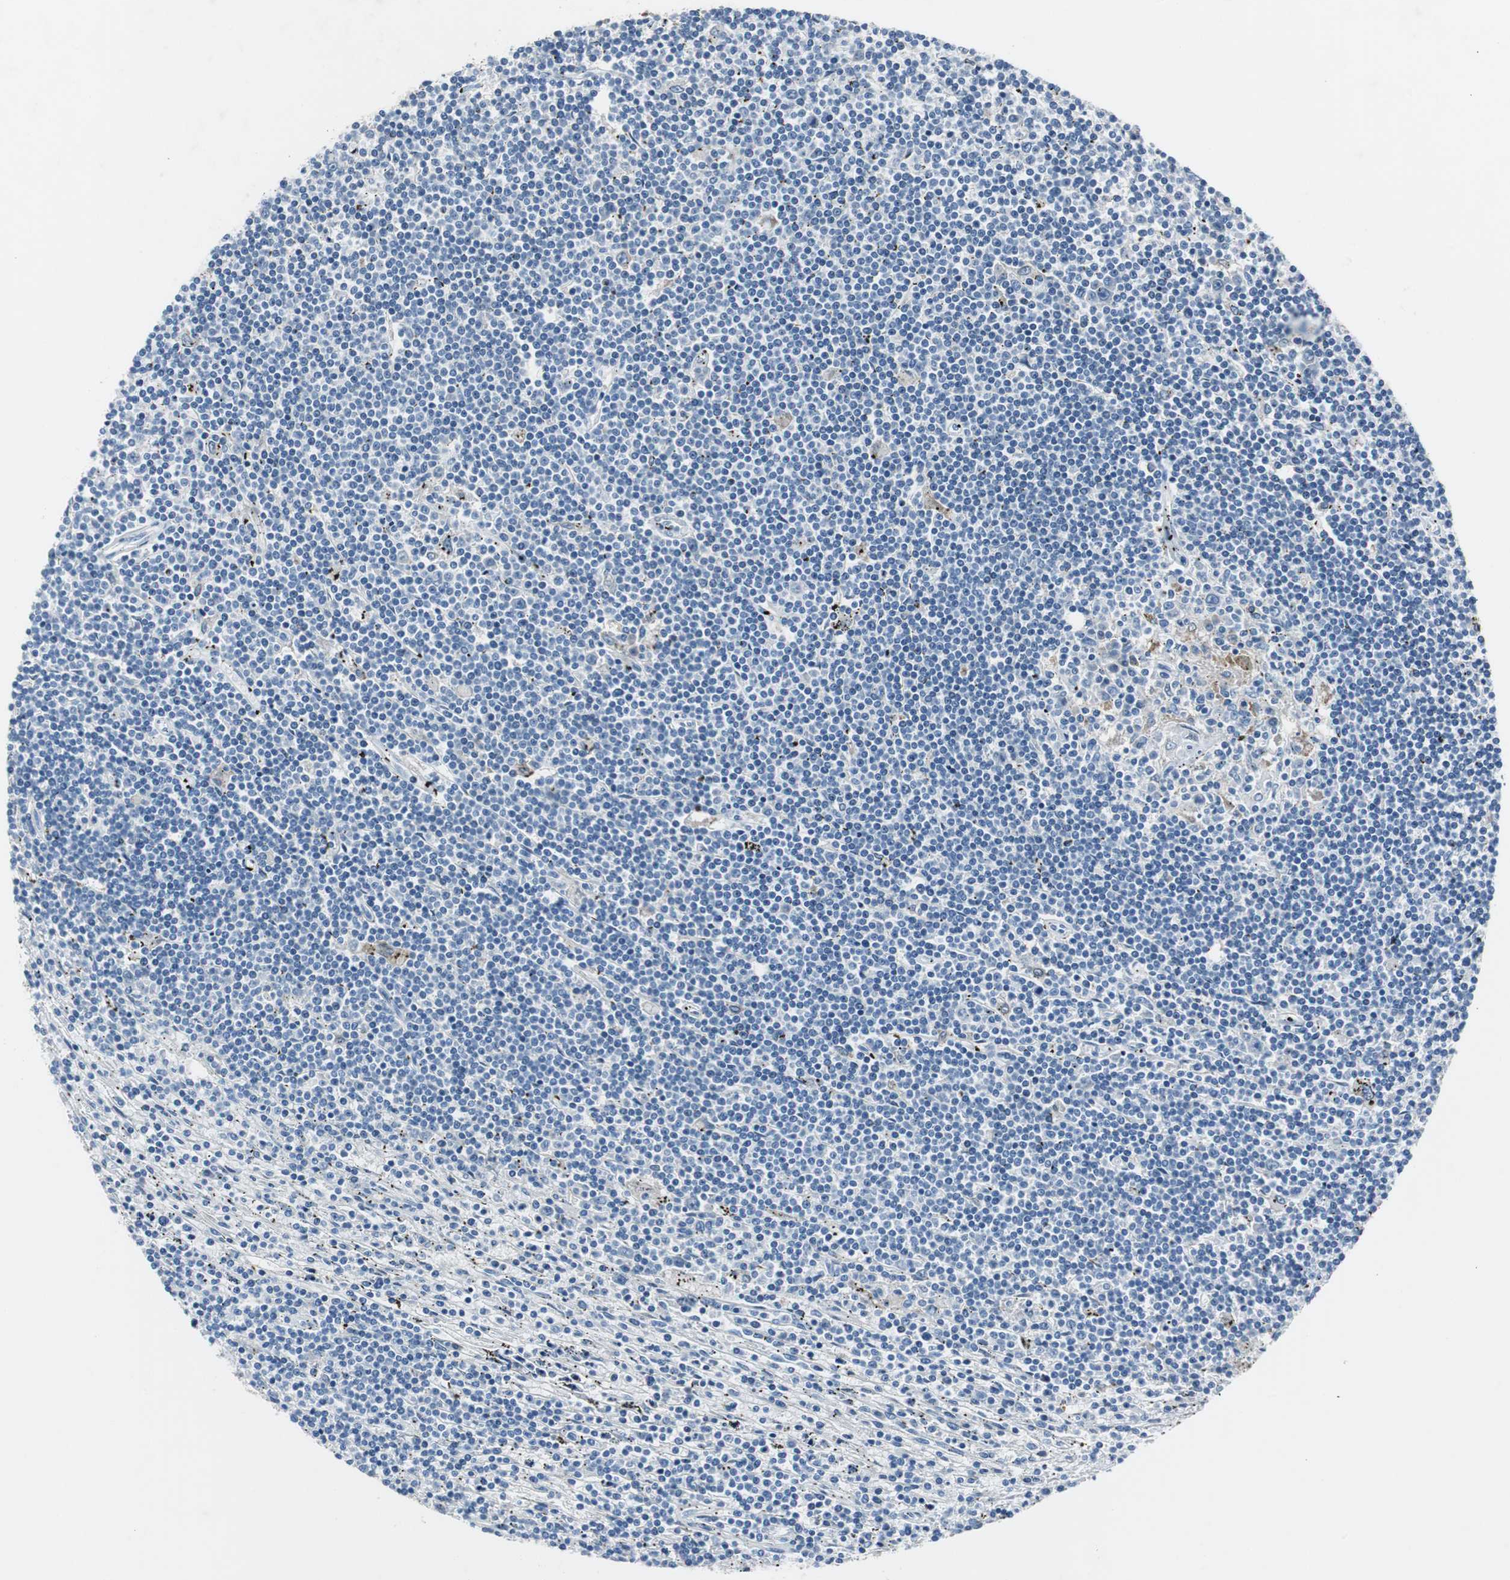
{"staining": {"intensity": "negative", "quantity": "none", "location": "none"}, "tissue": "lymphoma", "cell_type": "Tumor cells", "image_type": "cancer", "snomed": [{"axis": "morphology", "description": "Malignant lymphoma, non-Hodgkin's type, Low grade"}, {"axis": "topography", "description": "Spleen"}], "caption": "Immunohistochemistry micrograph of low-grade malignant lymphoma, non-Hodgkin's type stained for a protein (brown), which demonstrates no staining in tumor cells.", "gene": "SERPINF1", "patient": {"sex": "male", "age": 76}}